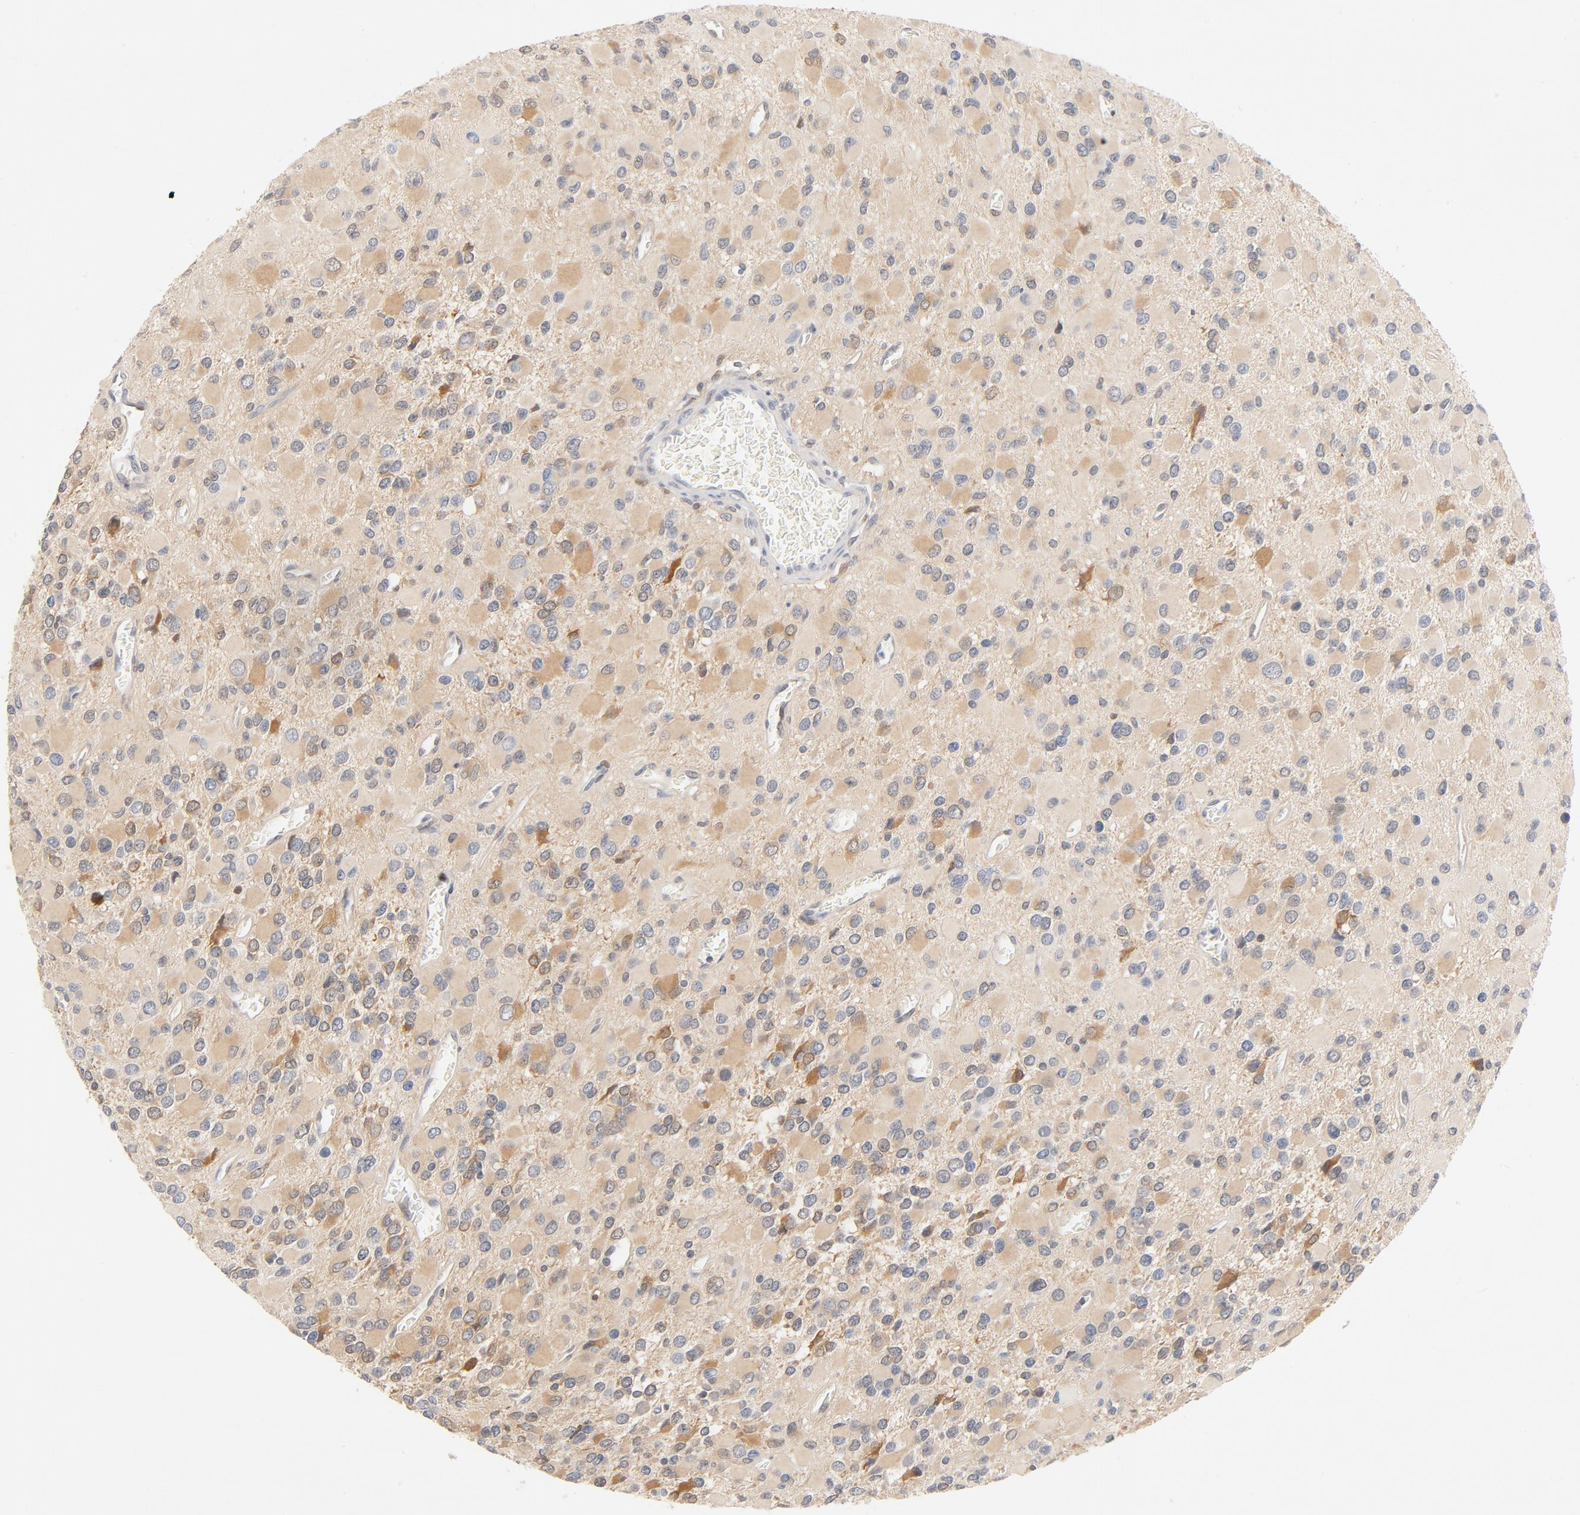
{"staining": {"intensity": "moderate", "quantity": ">75%", "location": "cytoplasmic/membranous"}, "tissue": "glioma", "cell_type": "Tumor cells", "image_type": "cancer", "snomed": [{"axis": "morphology", "description": "Glioma, malignant, Low grade"}, {"axis": "topography", "description": "Brain"}], "caption": "Low-grade glioma (malignant) stained with DAB immunohistochemistry (IHC) exhibits medium levels of moderate cytoplasmic/membranous expression in approximately >75% of tumor cells.", "gene": "STAT1", "patient": {"sex": "male", "age": 42}}